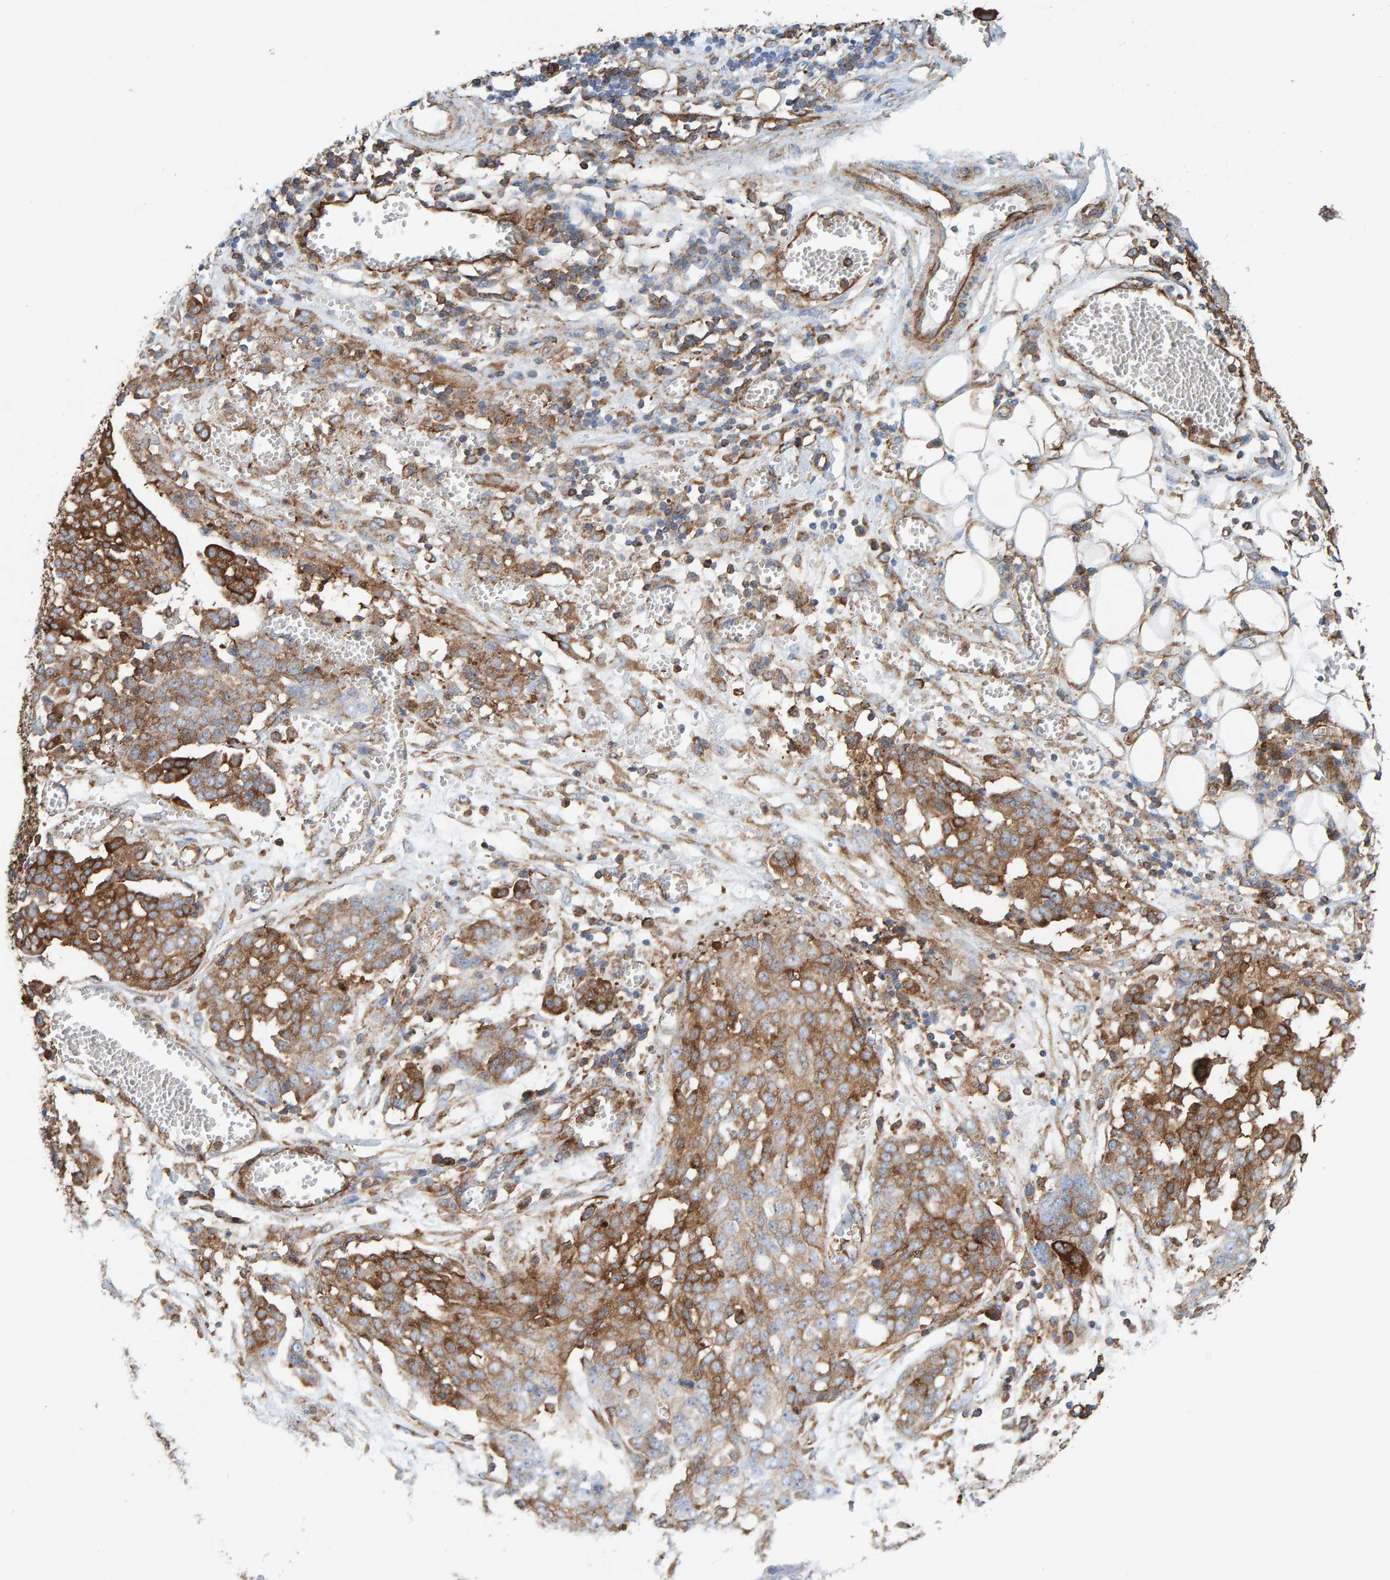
{"staining": {"intensity": "strong", "quantity": ">75%", "location": "cytoplasmic/membranous"}, "tissue": "ovarian cancer", "cell_type": "Tumor cells", "image_type": "cancer", "snomed": [{"axis": "morphology", "description": "Cystadenocarcinoma, serous, NOS"}, {"axis": "topography", "description": "Soft tissue"}, {"axis": "topography", "description": "Ovary"}], "caption": "The photomicrograph demonstrates staining of ovarian cancer, revealing strong cytoplasmic/membranous protein staining (brown color) within tumor cells.", "gene": "MVP", "patient": {"sex": "female", "age": 57}}